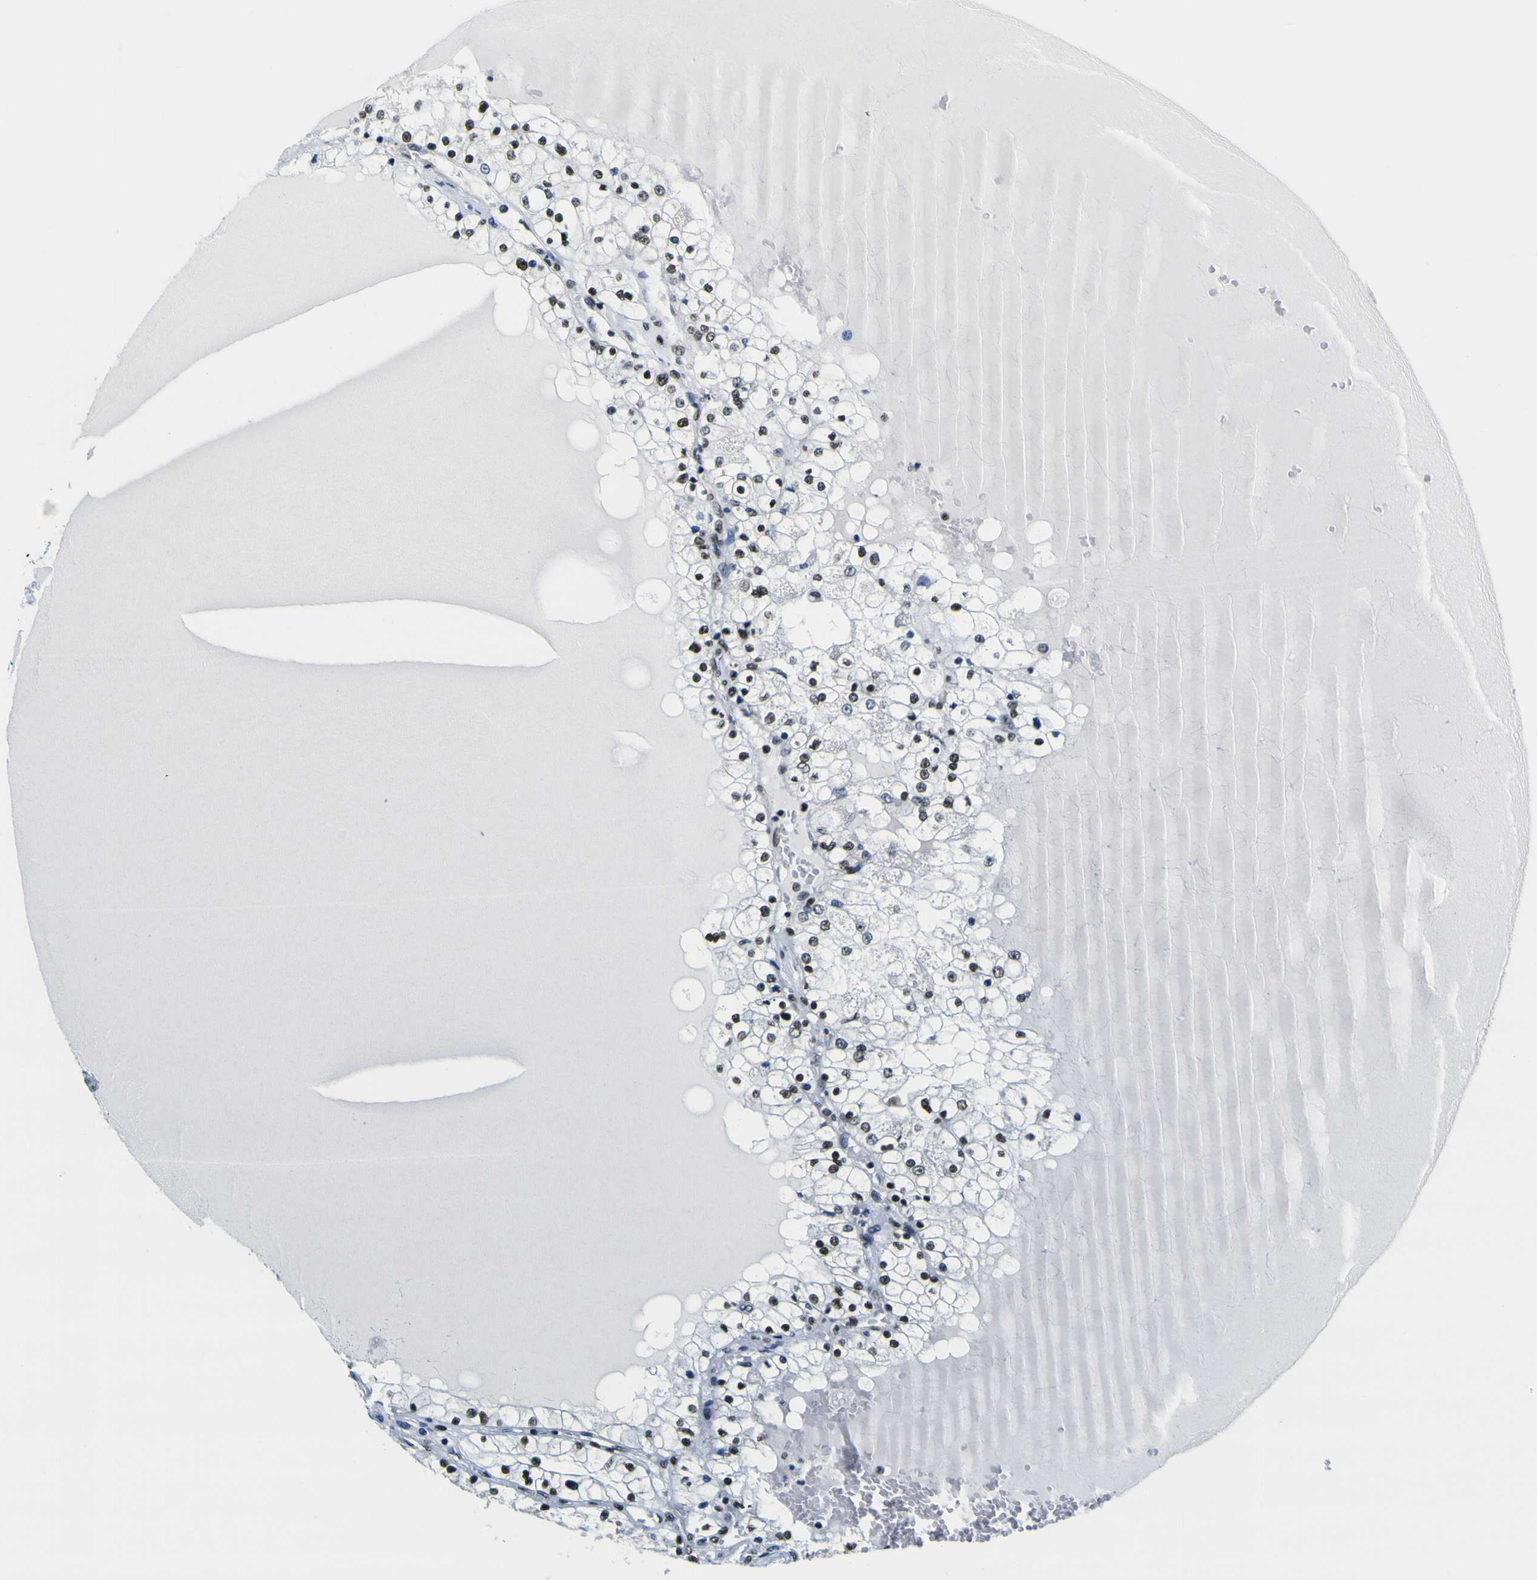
{"staining": {"intensity": "strong", "quantity": "25%-75%", "location": "nuclear"}, "tissue": "renal cancer", "cell_type": "Tumor cells", "image_type": "cancer", "snomed": [{"axis": "morphology", "description": "Adenocarcinoma, NOS"}, {"axis": "topography", "description": "Kidney"}], "caption": "A high amount of strong nuclear positivity is seen in about 25%-75% of tumor cells in renal cancer tissue.", "gene": "SP1", "patient": {"sex": "male", "age": 68}}